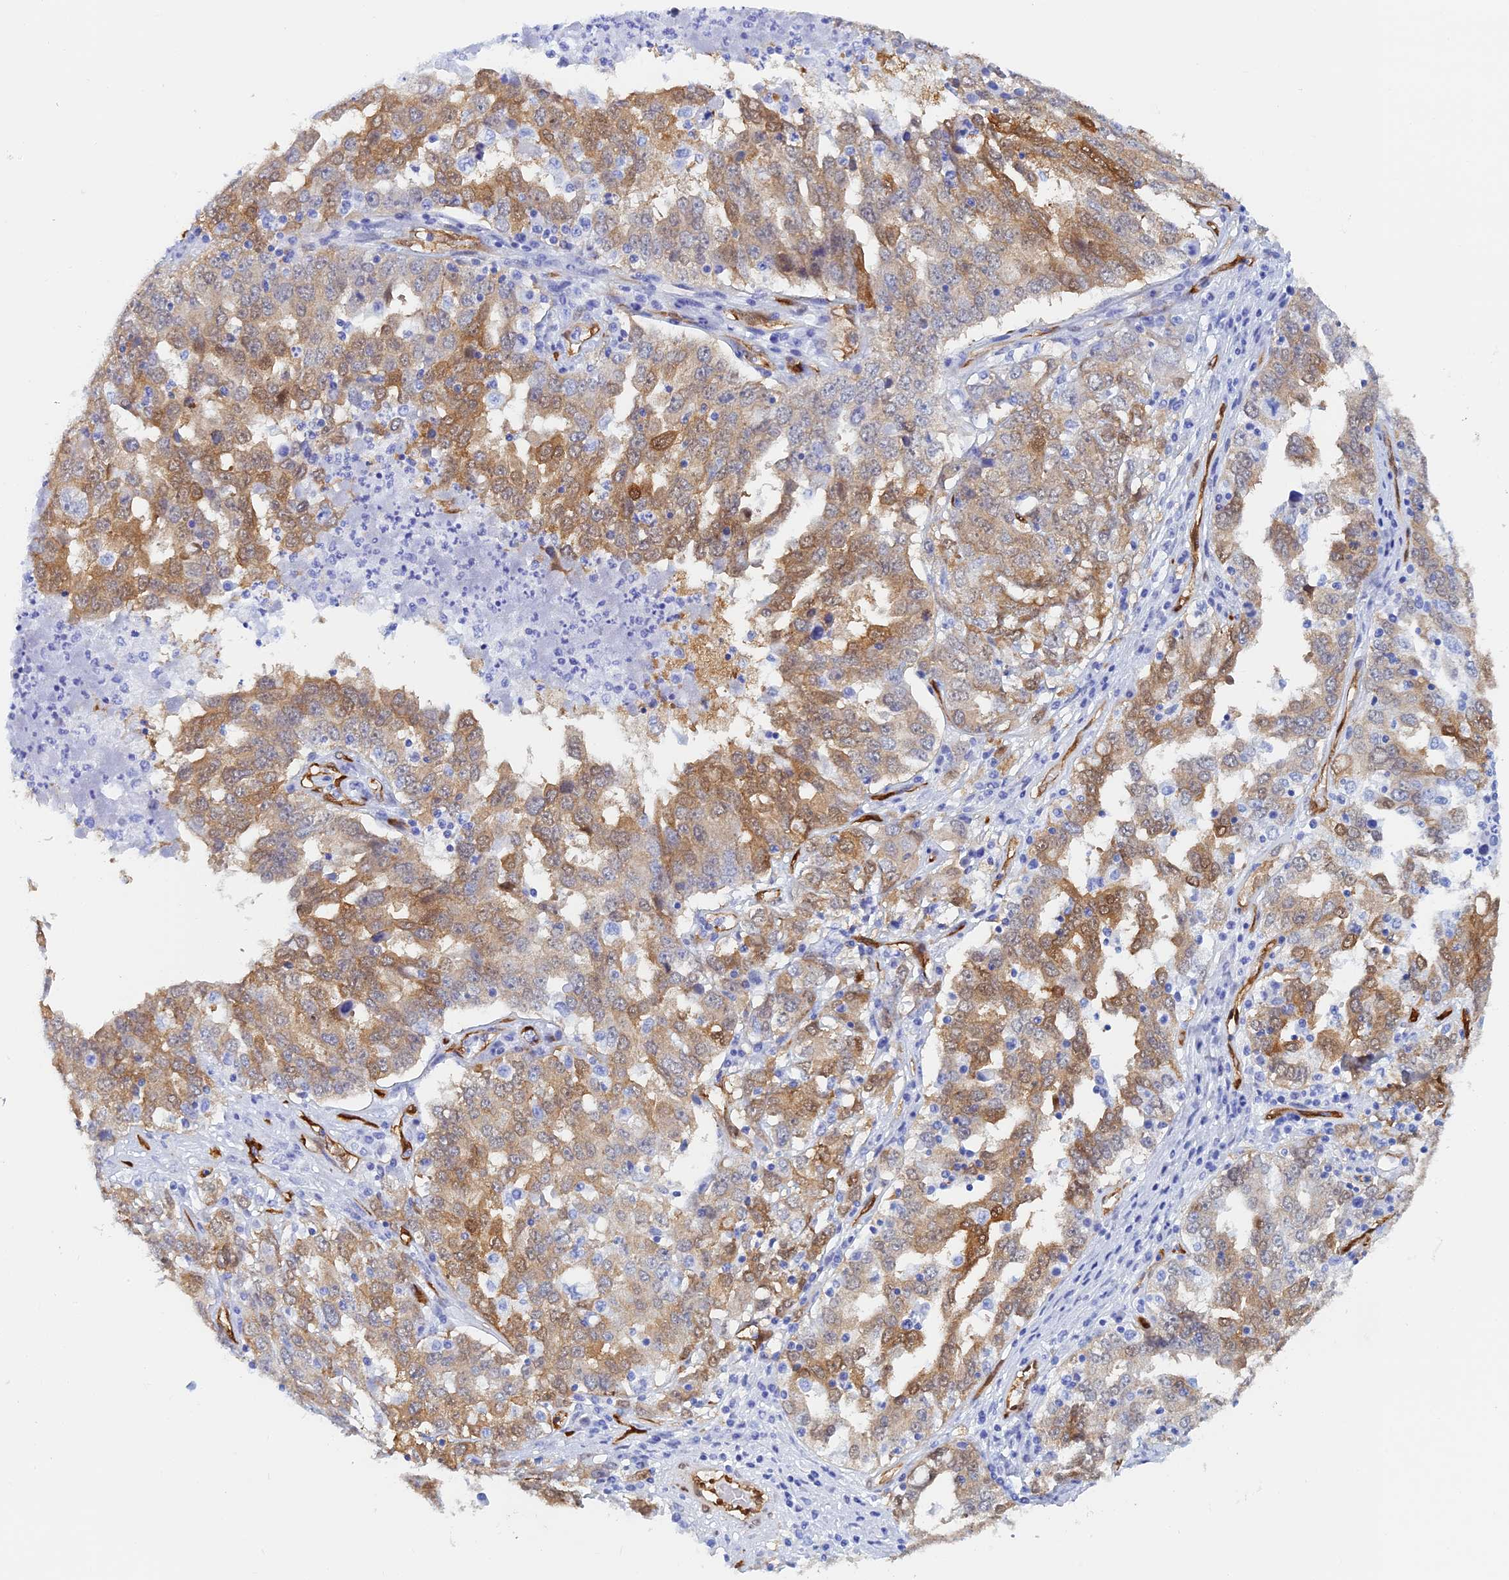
{"staining": {"intensity": "moderate", "quantity": ">75%", "location": "cytoplasmic/membranous"}, "tissue": "ovarian cancer", "cell_type": "Tumor cells", "image_type": "cancer", "snomed": [{"axis": "morphology", "description": "Carcinoma, endometroid"}, {"axis": "topography", "description": "Ovary"}], "caption": "Immunohistochemical staining of human endometroid carcinoma (ovarian) displays medium levels of moderate cytoplasmic/membranous staining in approximately >75% of tumor cells.", "gene": "CRIP2", "patient": {"sex": "female", "age": 62}}